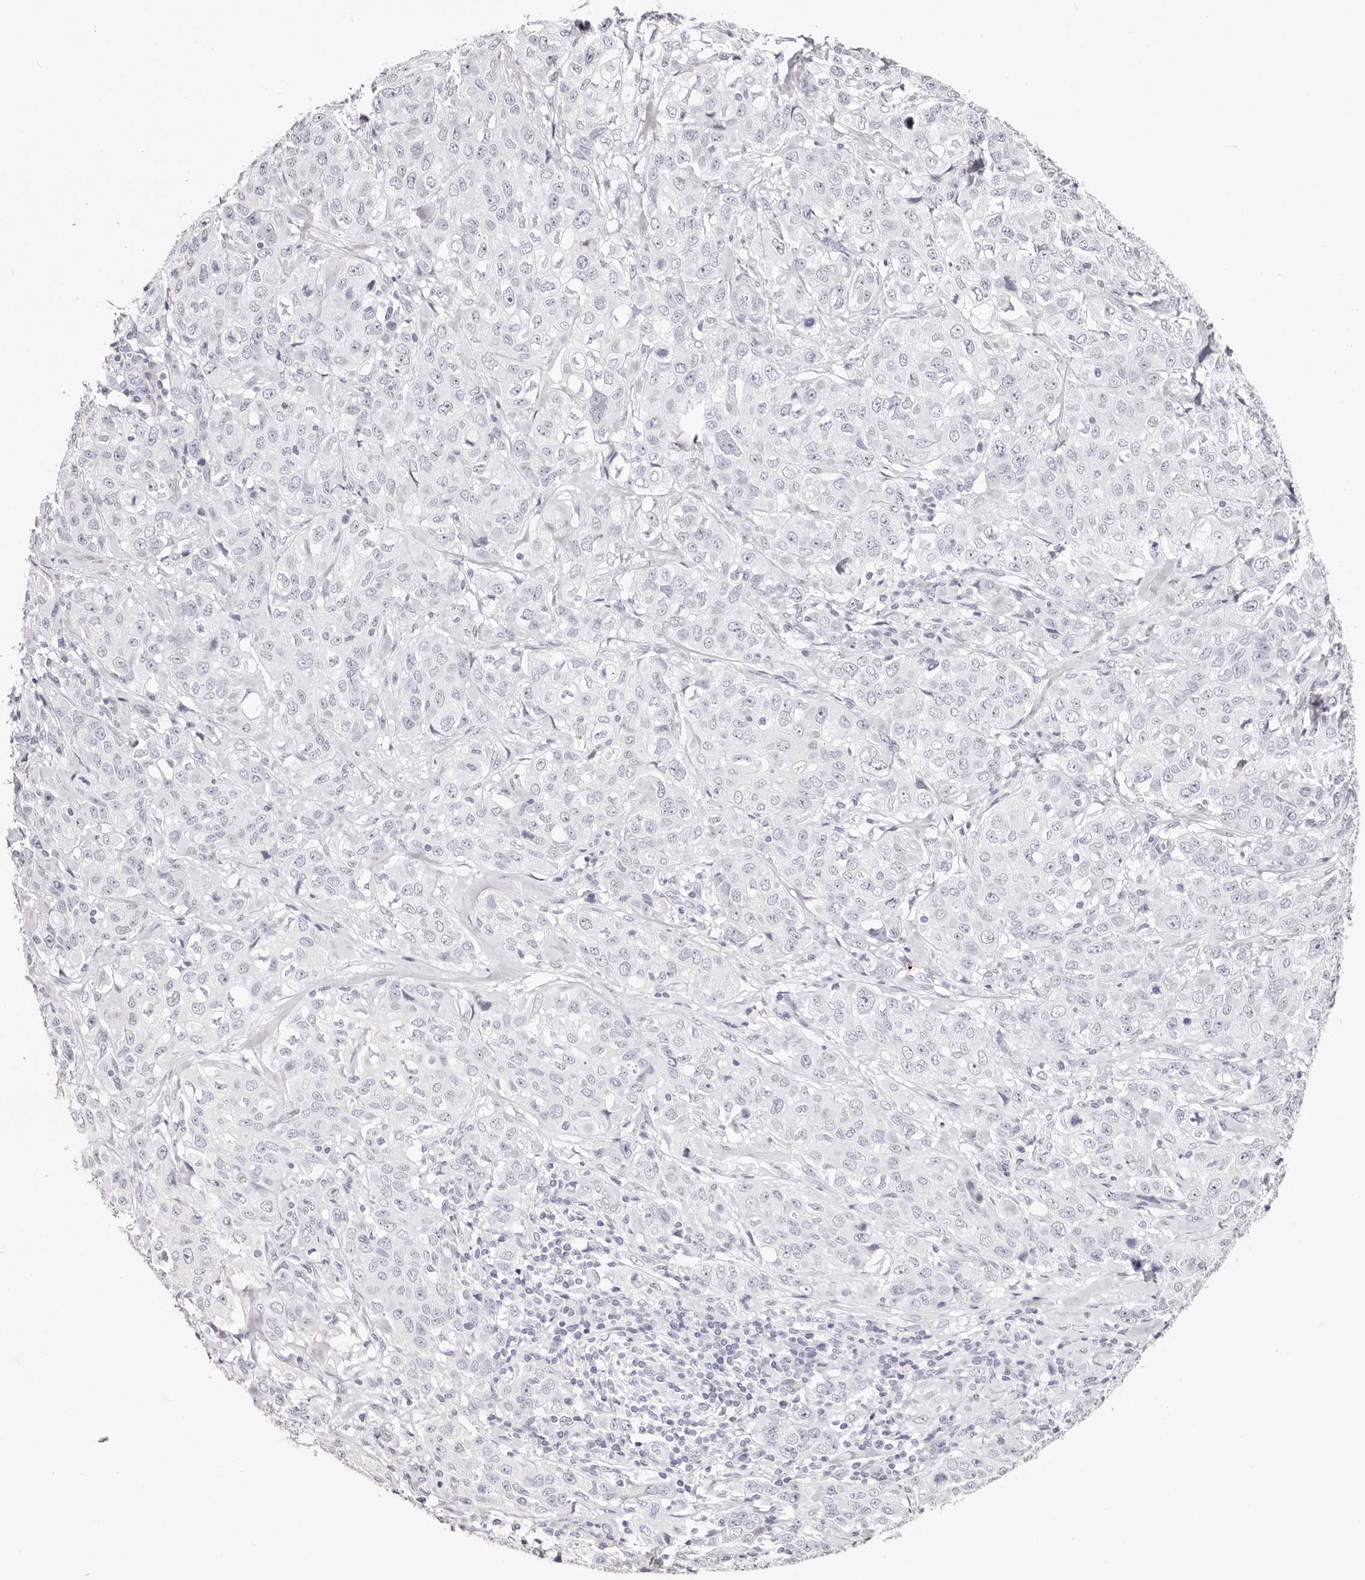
{"staining": {"intensity": "negative", "quantity": "none", "location": "none"}, "tissue": "stomach cancer", "cell_type": "Tumor cells", "image_type": "cancer", "snomed": [{"axis": "morphology", "description": "Adenocarcinoma, NOS"}, {"axis": "topography", "description": "Stomach"}], "caption": "DAB (3,3'-diaminobenzidine) immunohistochemical staining of human stomach adenocarcinoma reveals no significant expression in tumor cells.", "gene": "PF4", "patient": {"sex": "male", "age": 48}}